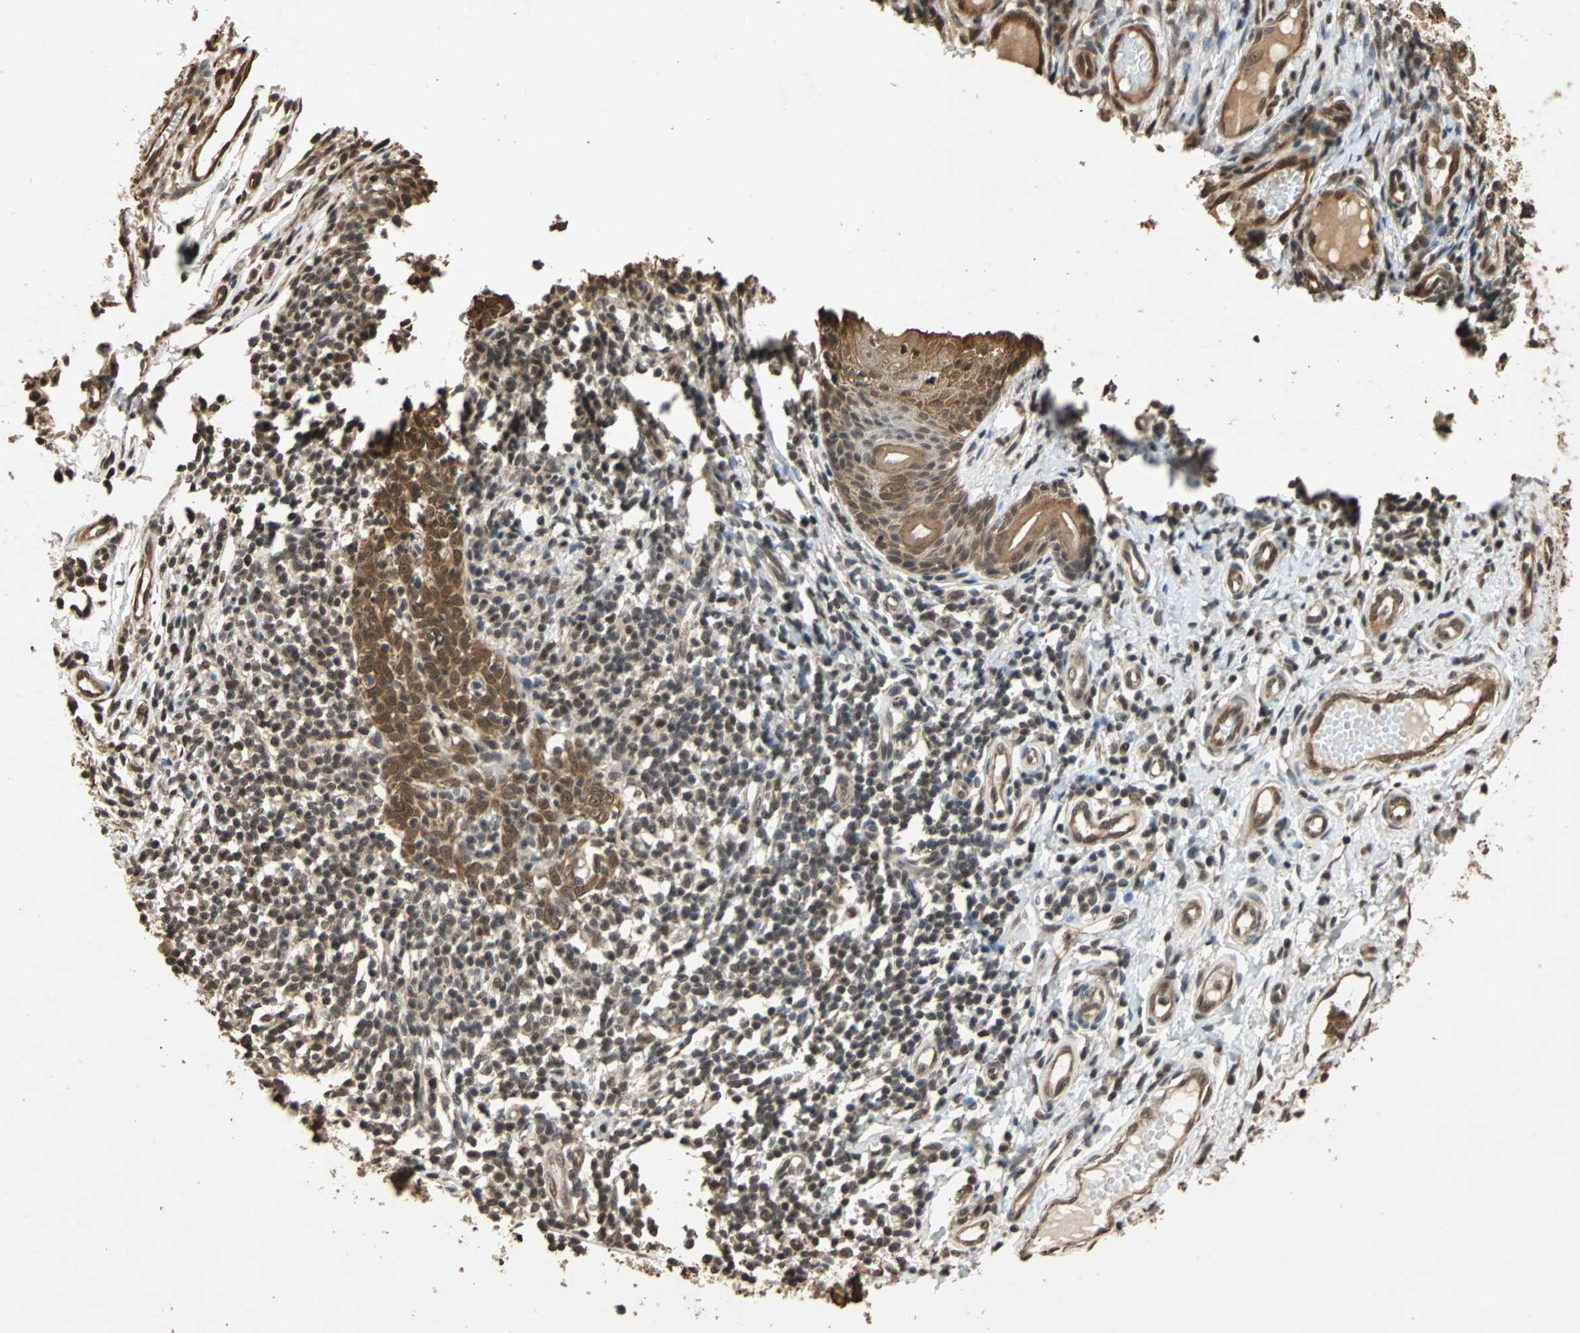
{"staining": {"intensity": "strong", "quantity": ">75%", "location": "cytoplasmic/membranous,nuclear"}, "tissue": "skin cancer", "cell_type": "Tumor cells", "image_type": "cancer", "snomed": [{"axis": "morphology", "description": "Normal tissue, NOS"}, {"axis": "morphology", "description": "Basal cell carcinoma"}, {"axis": "topography", "description": "Skin"}], "caption": "The histopathology image reveals staining of skin cancer (basal cell carcinoma), revealing strong cytoplasmic/membranous and nuclear protein positivity (brown color) within tumor cells.", "gene": "CDC5L", "patient": {"sex": "male", "age": 87}}